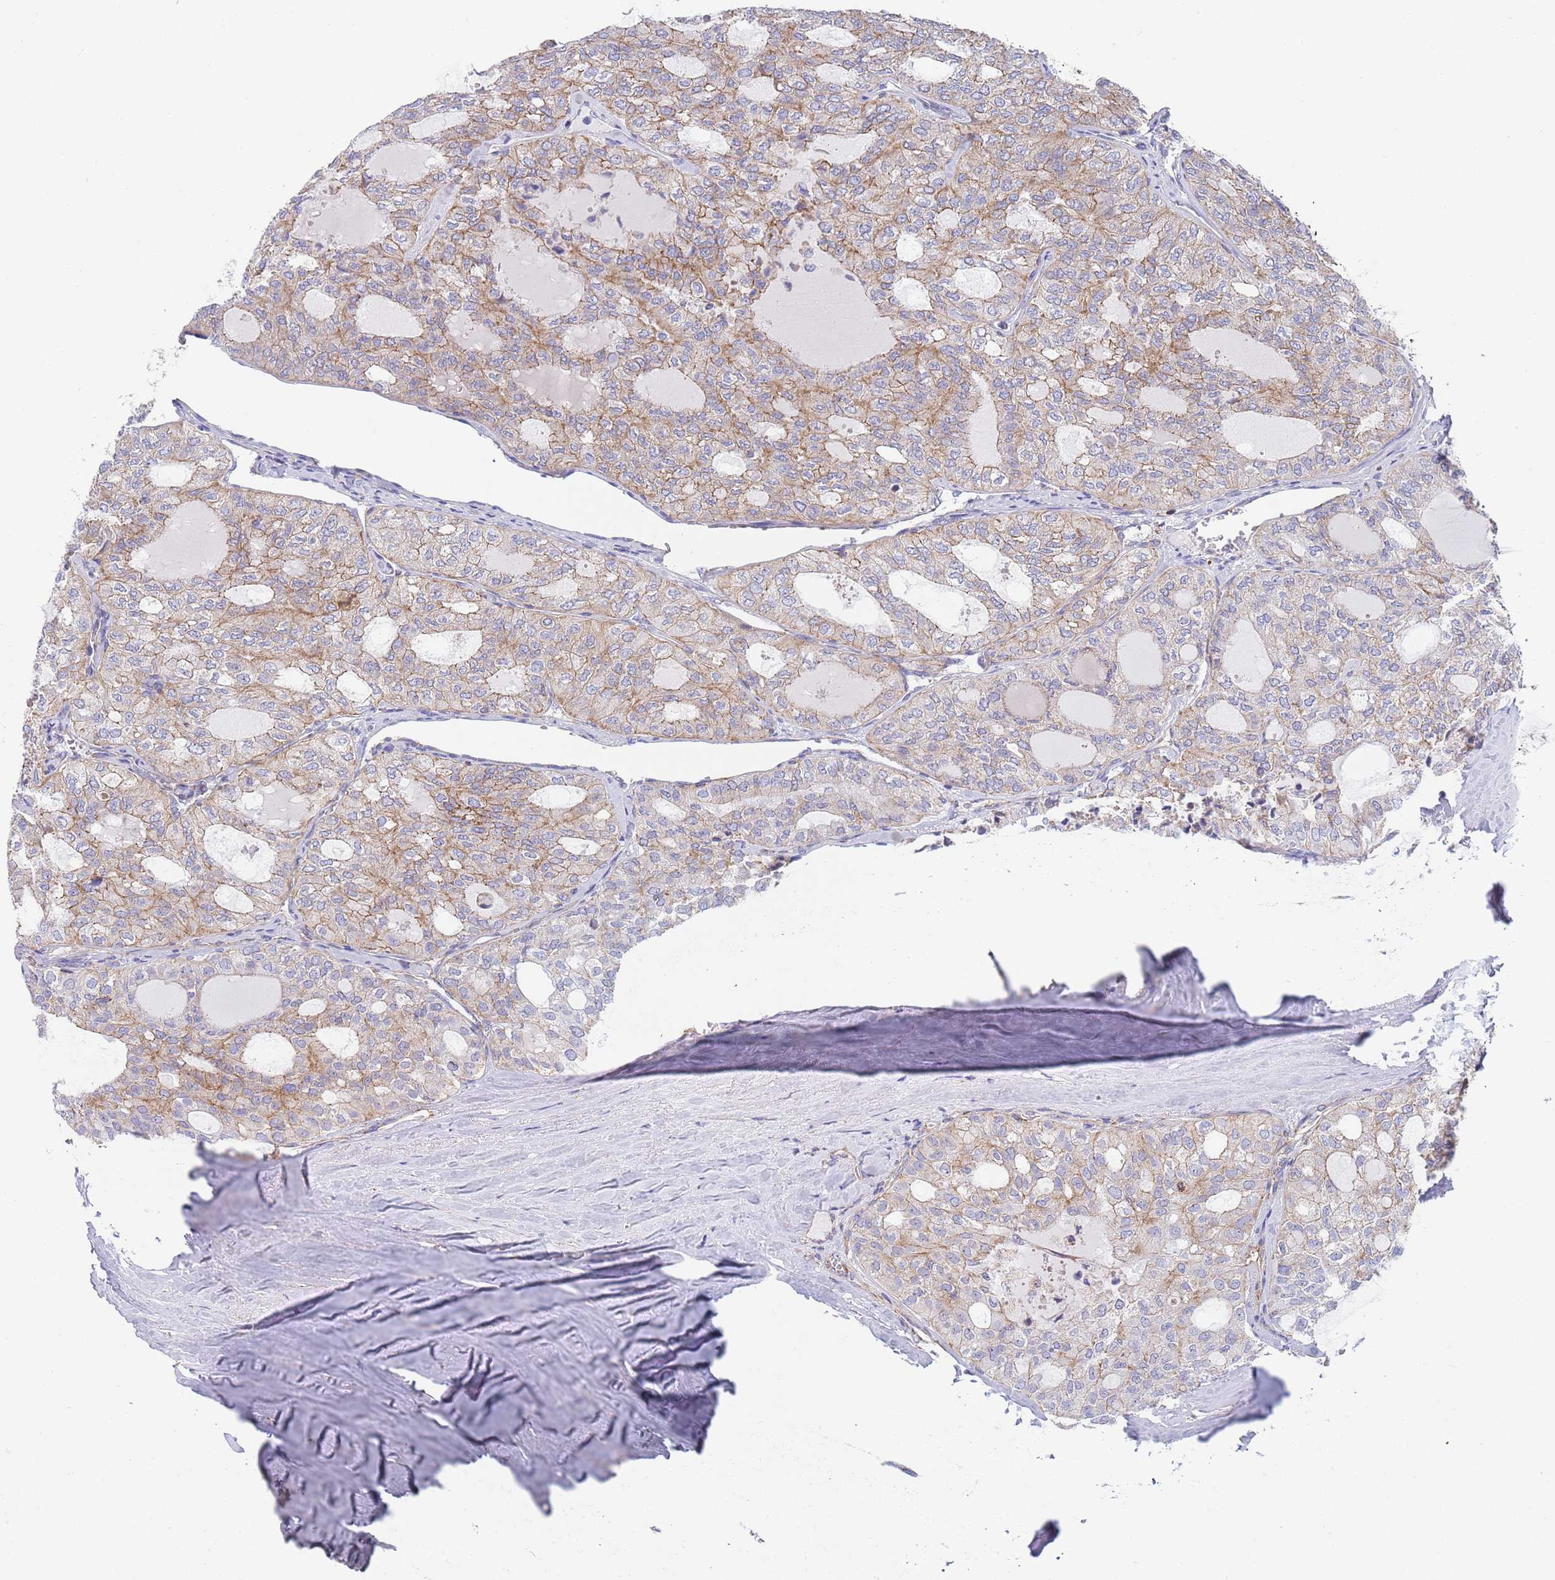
{"staining": {"intensity": "moderate", "quantity": "25%-75%", "location": "cytoplasmic/membranous"}, "tissue": "thyroid cancer", "cell_type": "Tumor cells", "image_type": "cancer", "snomed": [{"axis": "morphology", "description": "Follicular adenoma carcinoma, NOS"}, {"axis": "topography", "description": "Thyroid gland"}], "caption": "IHC staining of thyroid cancer, which shows medium levels of moderate cytoplasmic/membranous staining in approximately 25%-75% of tumor cells indicating moderate cytoplasmic/membranous protein staining. The staining was performed using DAB (3,3'-diaminobenzidine) (brown) for protein detection and nuclei were counterstained in hematoxylin (blue).", "gene": "PWWP3A", "patient": {"sex": "male", "age": 75}}